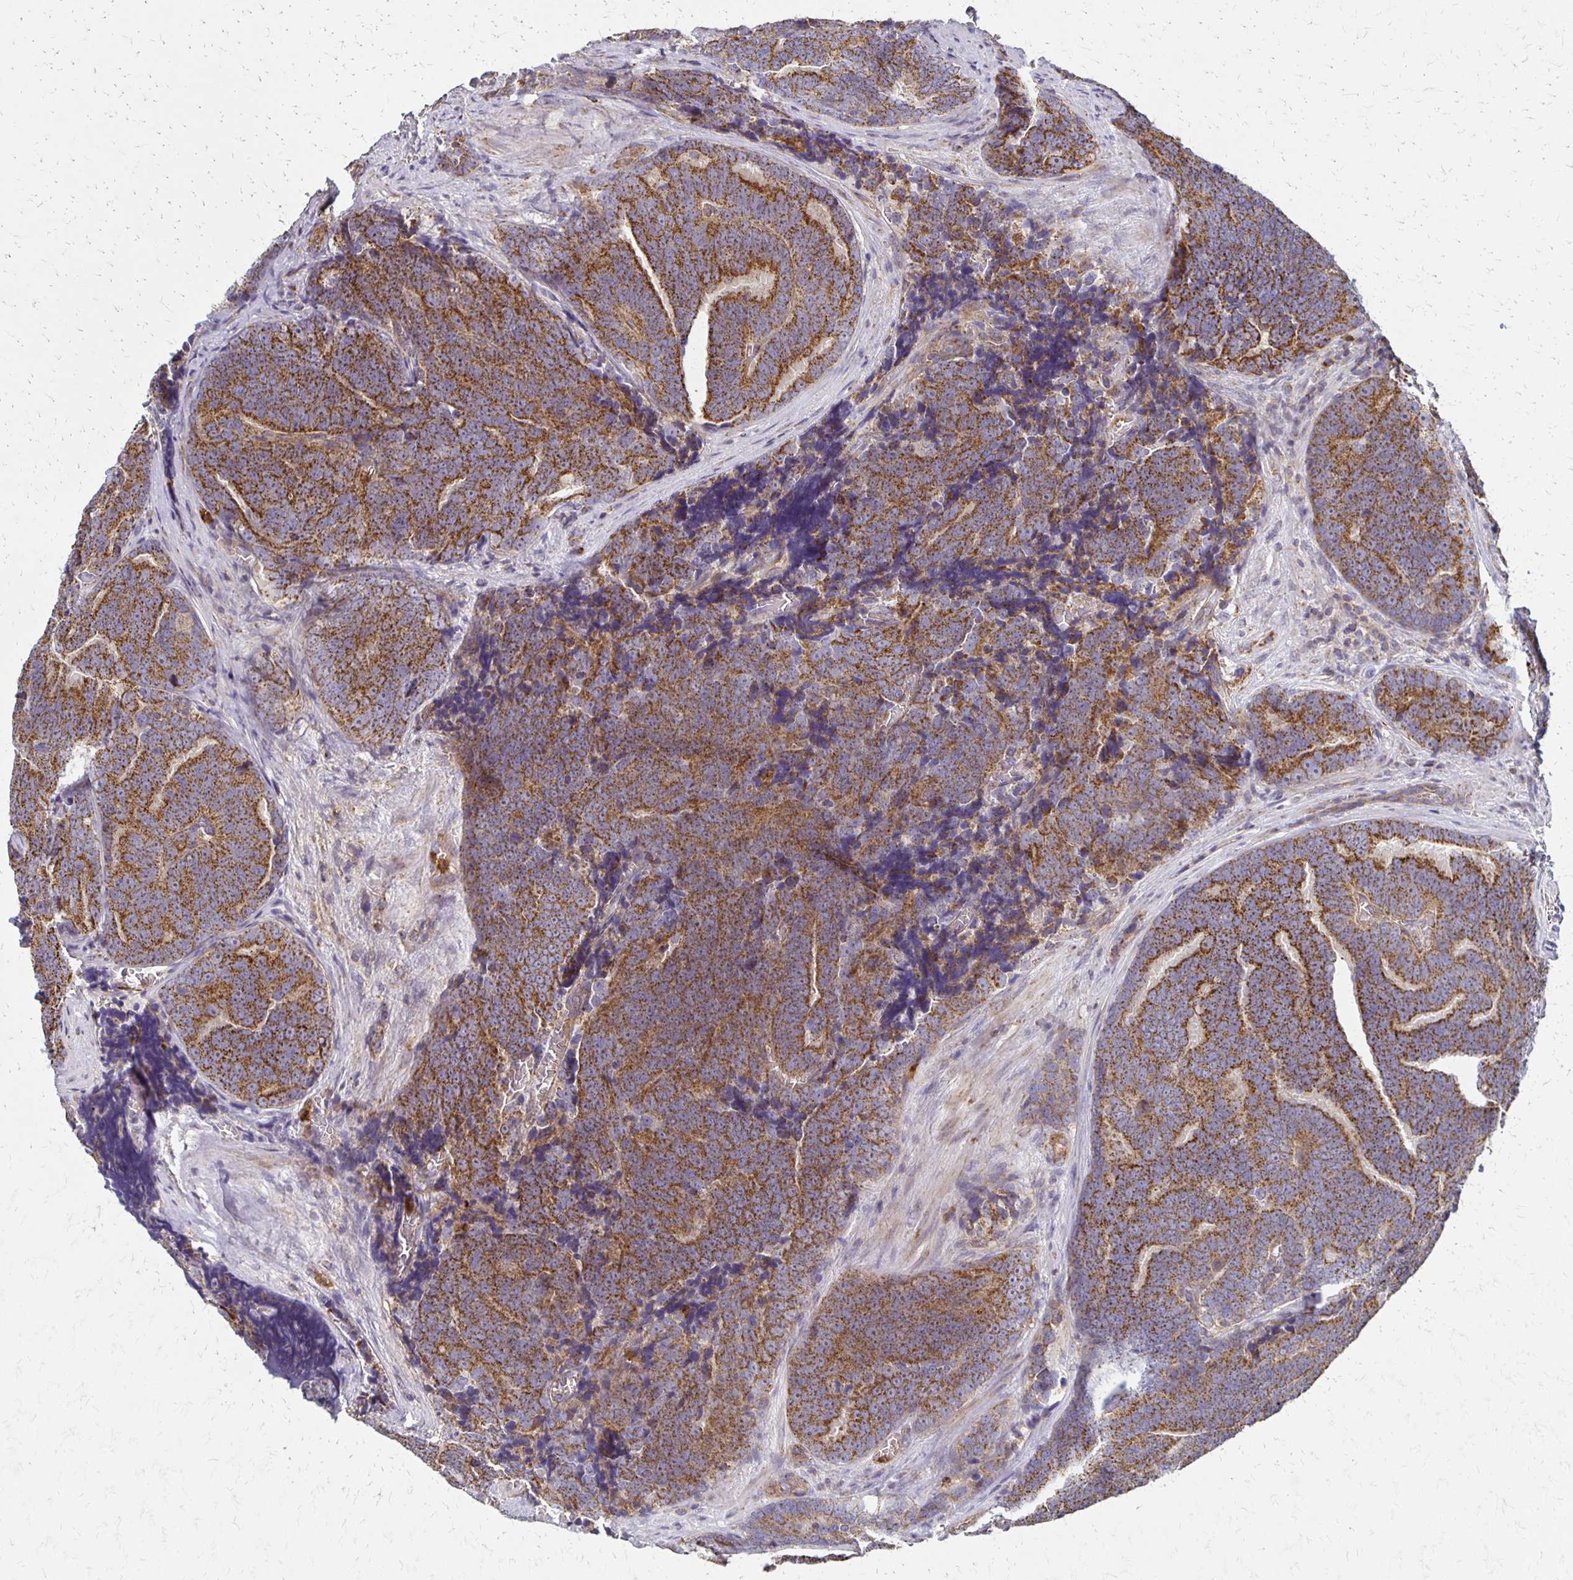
{"staining": {"intensity": "moderate", "quantity": ">75%", "location": "cytoplasmic/membranous"}, "tissue": "prostate cancer", "cell_type": "Tumor cells", "image_type": "cancer", "snomed": [{"axis": "morphology", "description": "Adenocarcinoma, Low grade"}, {"axis": "topography", "description": "Prostate"}], "caption": "A medium amount of moderate cytoplasmic/membranous positivity is present in about >75% of tumor cells in prostate cancer (adenocarcinoma (low-grade)) tissue.", "gene": "EIF4EBP2", "patient": {"sex": "male", "age": 62}}